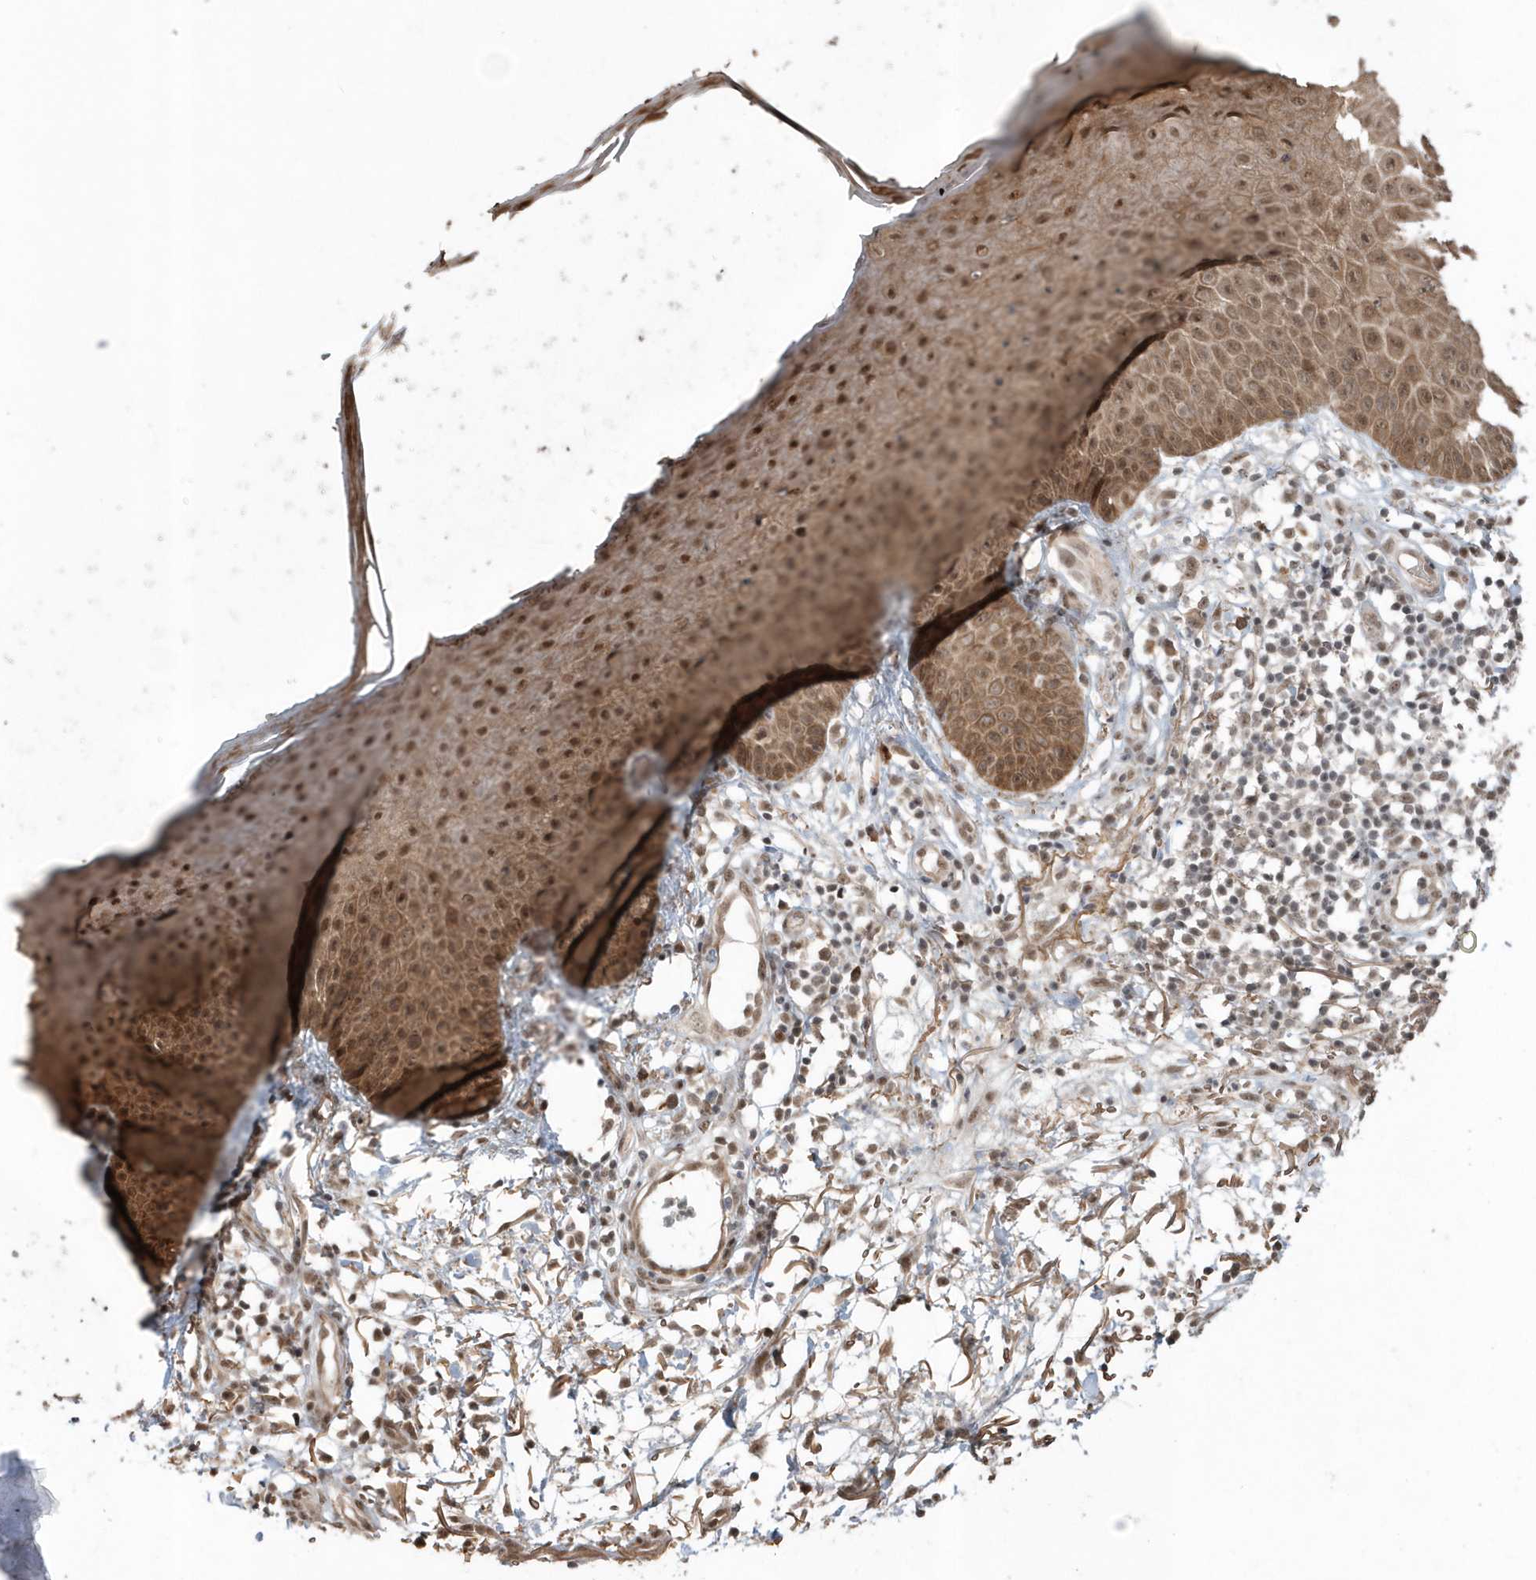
{"staining": {"intensity": "moderate", "quantity": ">75%", "location": "cytoplasmic/membranous,nuclear"}, "tissue": "skin", "cell_type": "Fibroblasts", "image_type": "normal", "snomed": [{"axis": "morphology", "description": "Normal tissue, NOS"}, {"axis": "morphology", "description": "Inflammation, NOS"}, {"axis": "topography", "description": "Skin"}], "caption": "Moderate cytoplasmic/membranous,nuclear positivity is present in approximately >75% of fibroblasts in benign skin.", "gene": "EPB41L4A", "patient": {"sex": "female", "age": 44}}